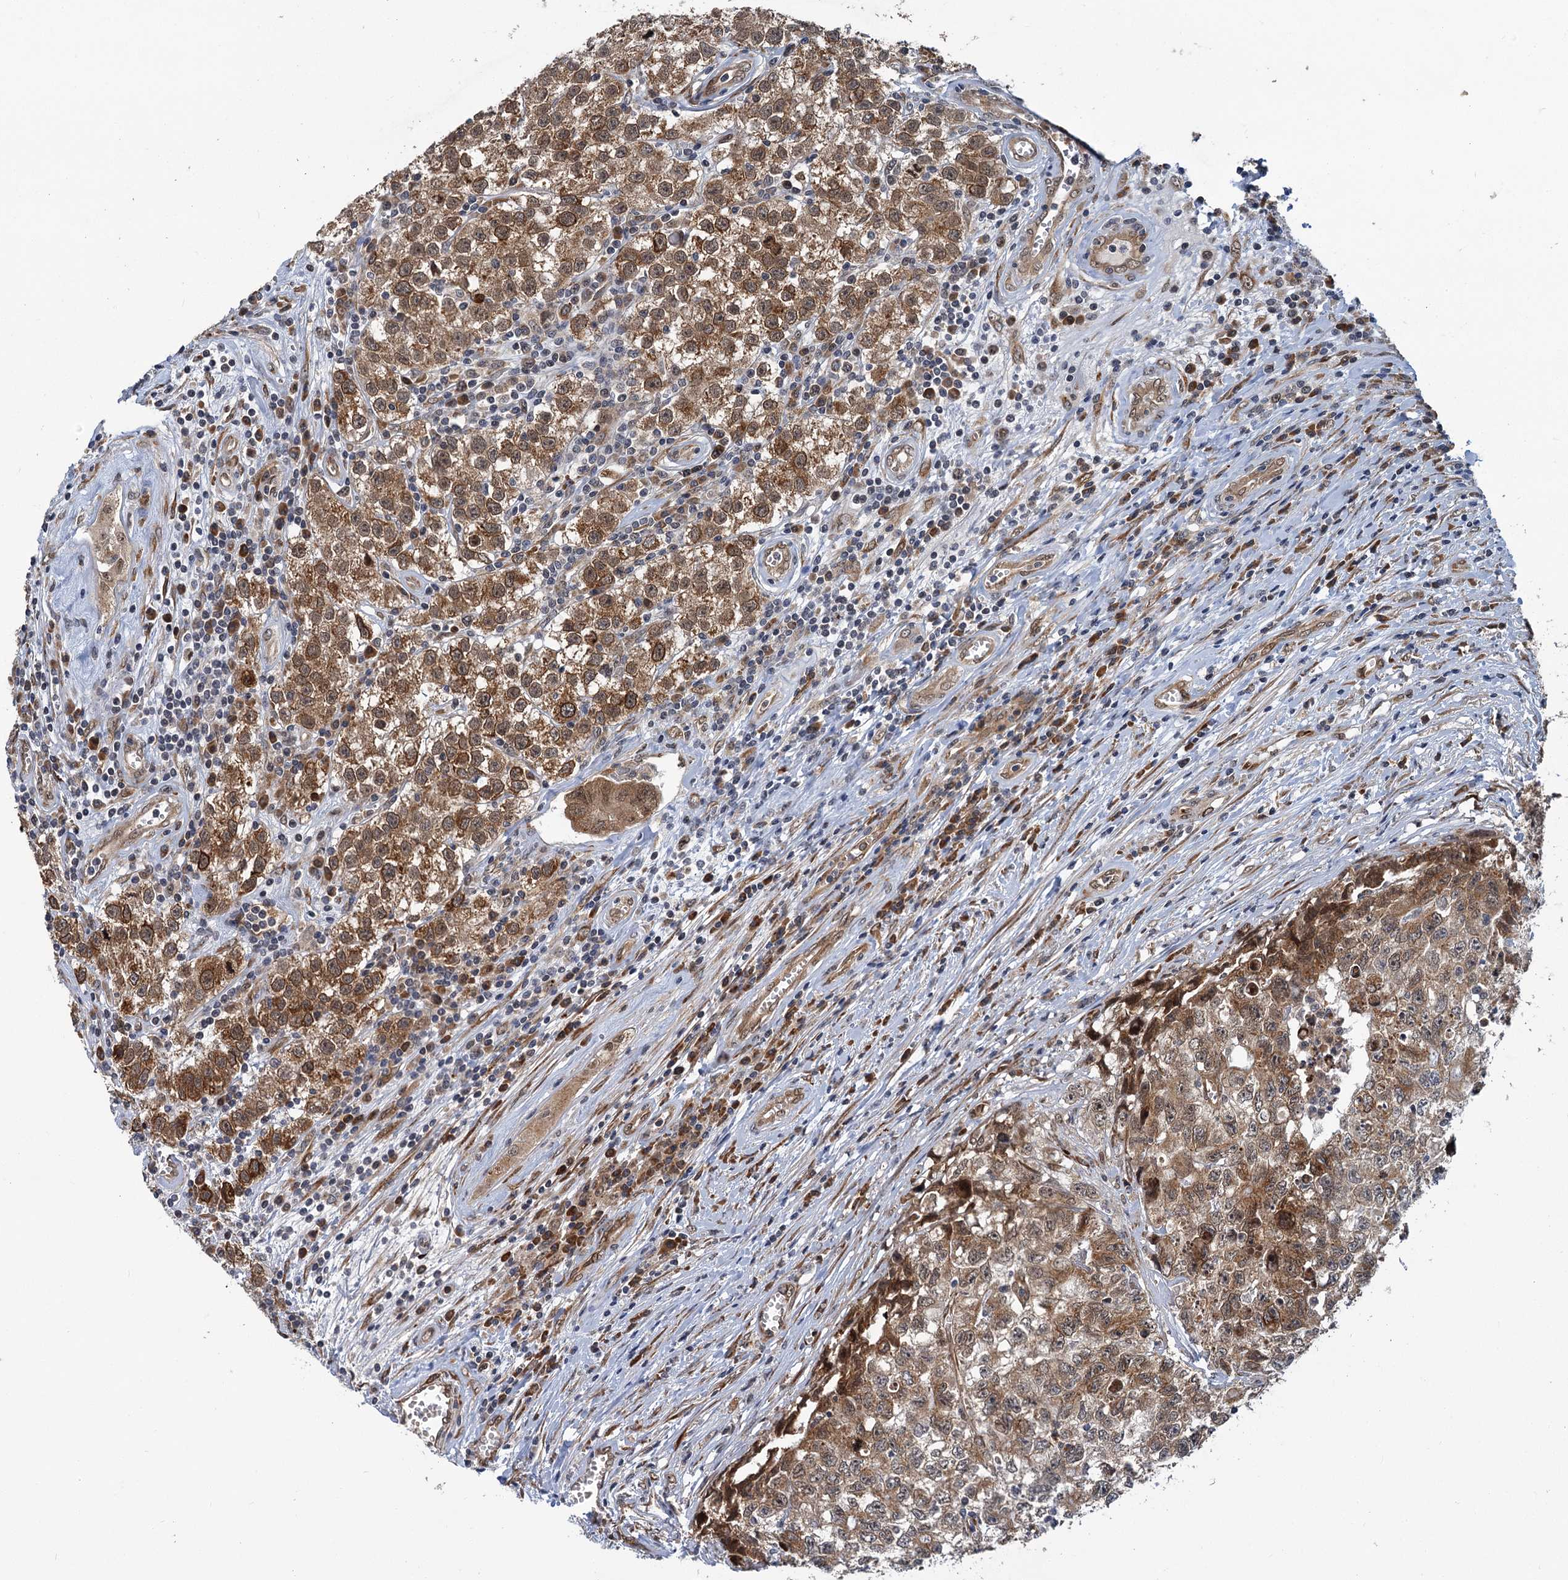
{"staining": {"intensity": "moderate", "quantity": ">75%", "location": "cytoplasmic/membranous"}, "tissue": "testis cancer", "cell_type": "Tumor cells", "image_type": "cancer", "snomed": [{"axis": "morphology", "description": "Seminoma, NOS"}, {"axis": "morphology", "description": "Carcinoma, Embryonal, NOS"}, {"axis": "topography", "description": "Testis"}], "caption": "Moderate cytoplasmic/membranous expression for a protein is present in about >75% of tumor cells of testis cancer using IHC.", "gene": "APBA2", "patient": {"sex": "male", "age": 43}}